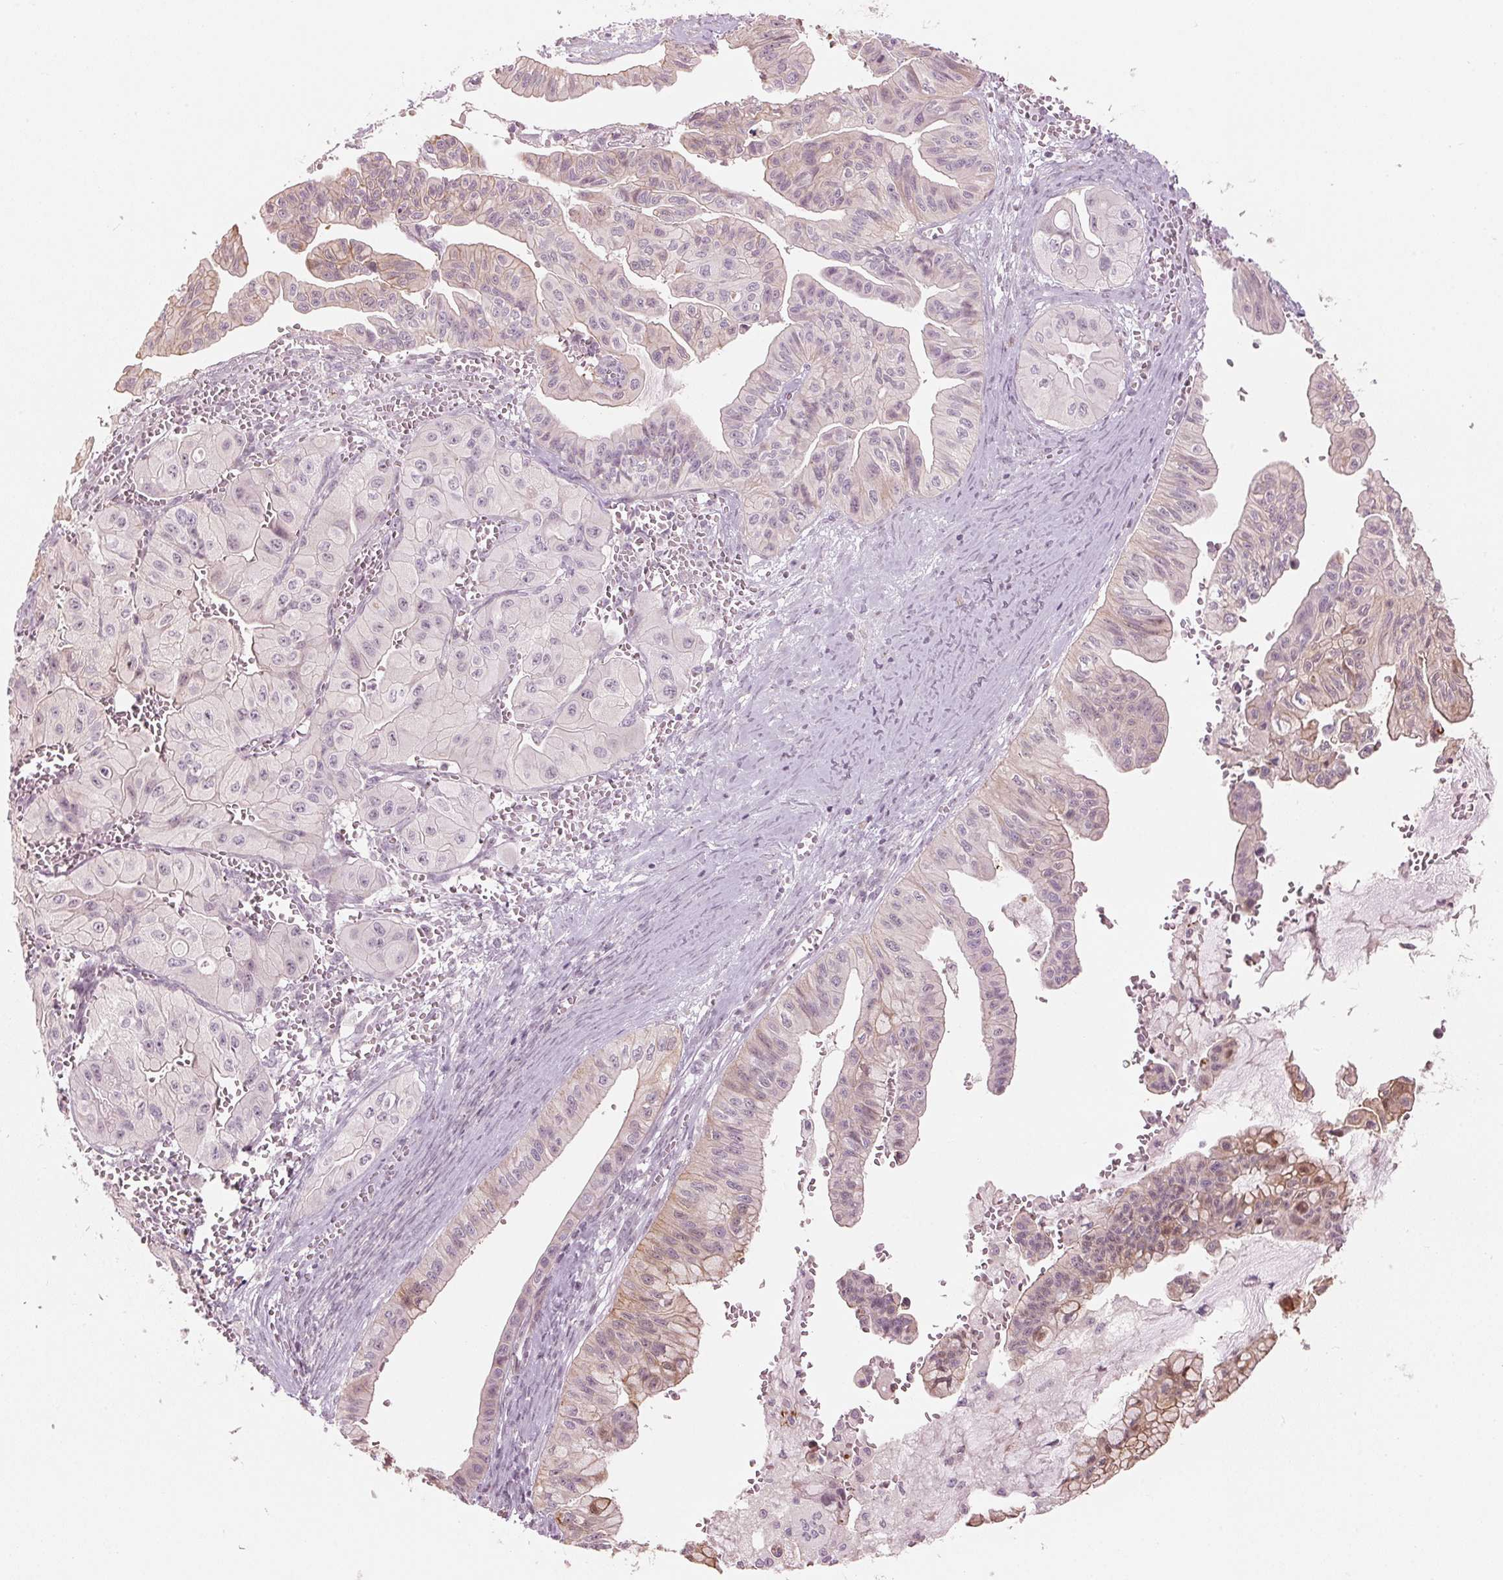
{"staining": {"intensity": "weak", "quantity": "25%-75%", "location": "cytoplasmic/membranous"}, "tissue": "ovarian cancer", "cell_type": "Tumor cells", "image_type": "cancer", "snomed": [{"axis": "morphology", "description": "Cystadenocarcinoma, mucinous, NOS"}, {"axis": "topography", "description": "Ovary"}], "caption": "Human mucinous cystadenocarcinoma (ovarian) stained for a protein (brown) demonstrates weak cytoplasmic/membranous positive positivity in about 25%-75% of tumor cells.", "gene": "TMED6", "patient": {"sex": "female", "age": 72}}